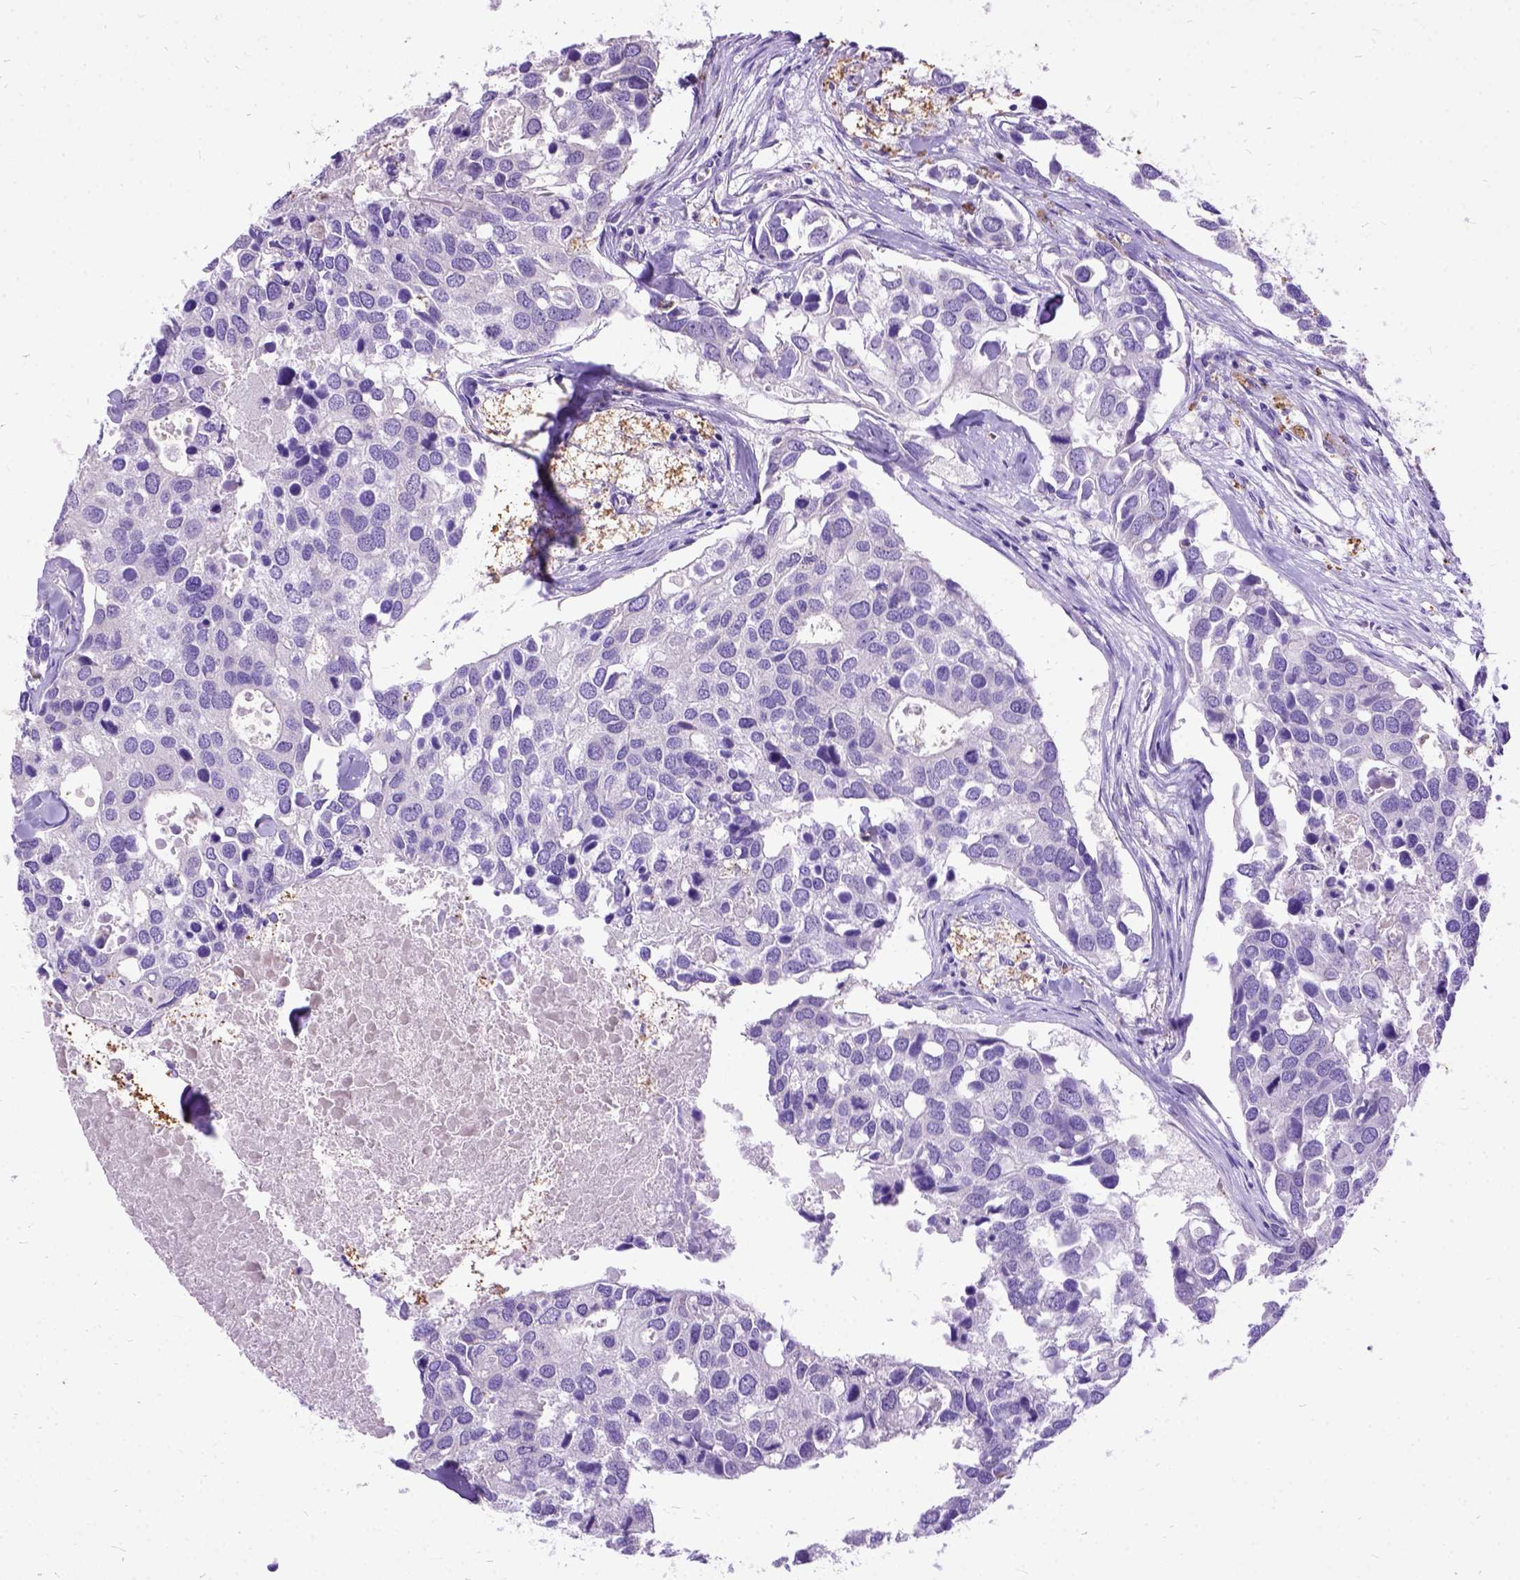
{"staining": {"intensity": "negative", "quantity": "none", "location": "none"}, "tissue": "breast cancer", "cell_type": "Tumor cells", "image_type": "cancer", "snomed": [{"axis": "morphology", "description": "Duct carcinoma"}, {"axis": "topography", "description": "Breast"}], "caption": "Immunohistochemical staining of human breast cancer (invasive ductal carcinoma) demonstrates no significant staining in tumor cells.", "gene": "CFAP54", "patient": {"sex": "female", "age": 83}}